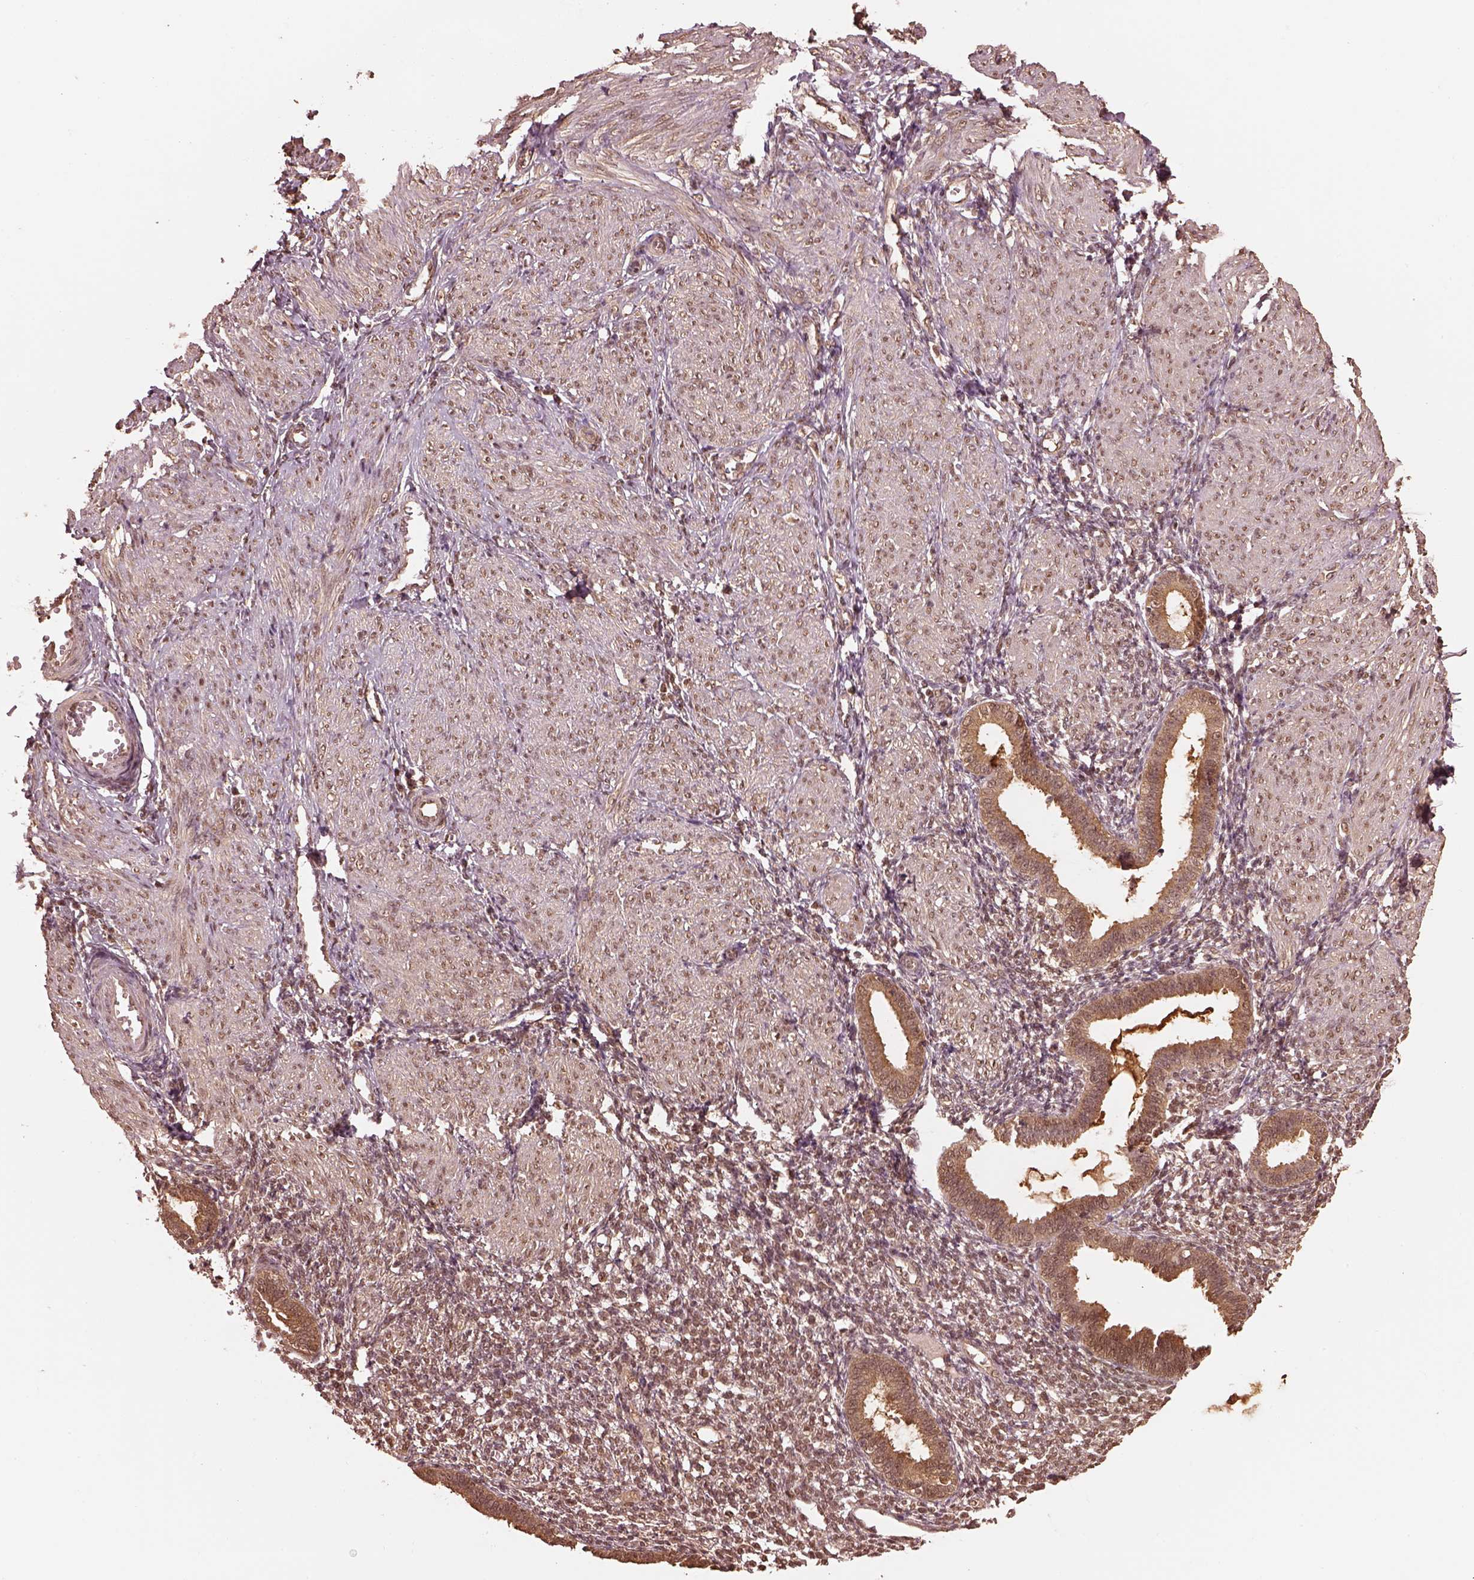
{"staining": {"intensity": "negative", "quantity": "none", "location": "none"}, "tissue": "endometrium", "cell_type": "Cells in endometrial stroma", "image_type": "normal", "snomed": [{"axis": "morphology", "description": "Normal tissue, NOS"}, {"axis": "topography", "description": "Endometrium"}], "caption": "High magnification brightfield microscopy of unremarkable endometrium stained with DAB (3,3'-diaminobenzidine) (brown) and counterstained with hematoxylin (blue): cells in endometrial stroma show no significant staining.", "gene": "PSMC5", "patient": {"sex": "female", "age": 36}}